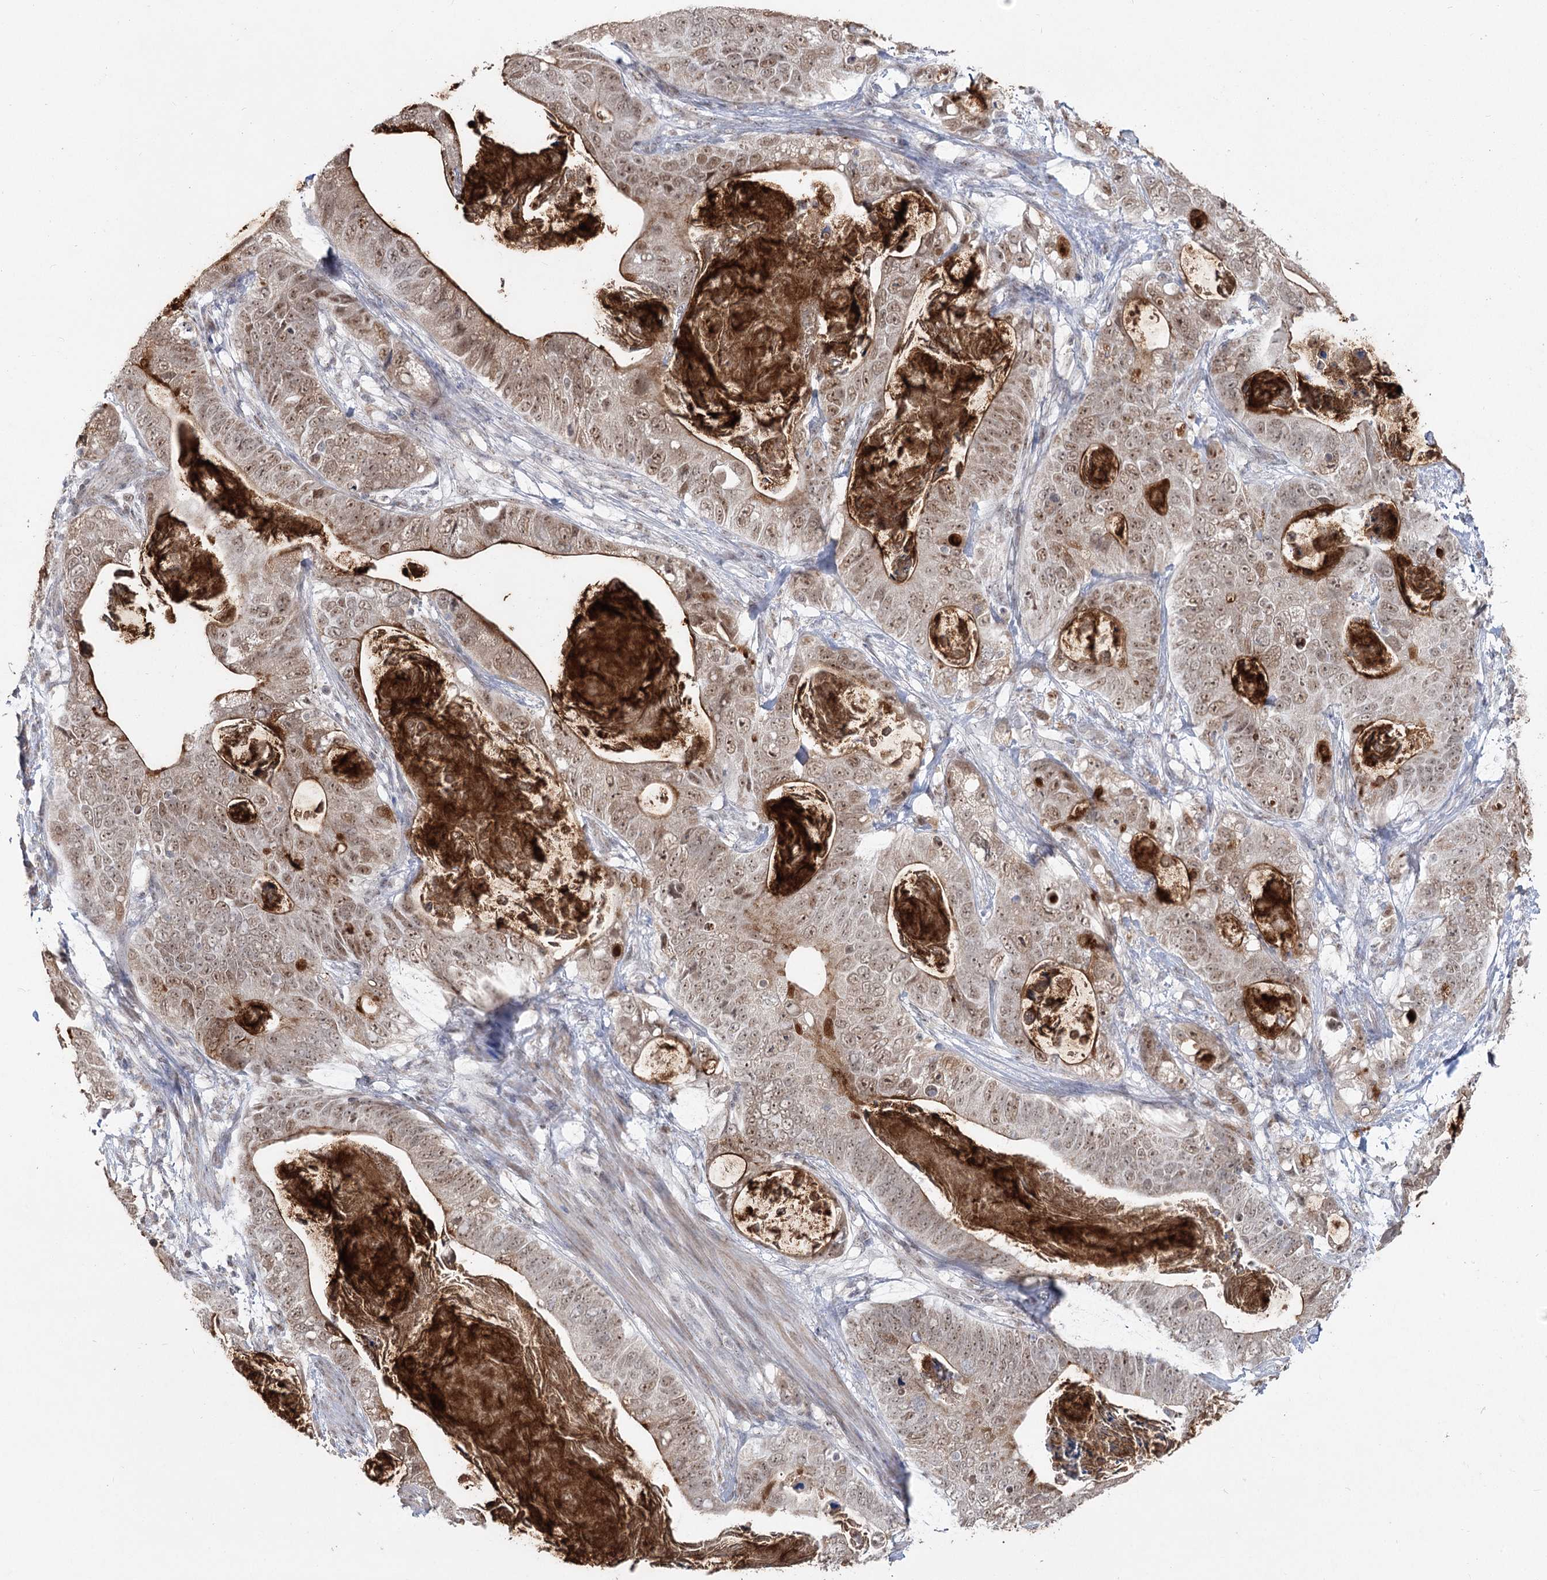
{"staining": {"intensity": "moderate", "quantity": ">75%", "location": "cytoplasmic/membranous,nuclear"}, "tissue": "stomach cancer", "cell_type": "Tumor cells", "image_type": "cancer", "snomed": [{"axis": "morphology", "description": "Normal tissue, NOS"}, {"axis": "morphology", "description": "Adenocarcinoma, NOS"}, {"axis": "topography", "description": "Stomach"}], "caption": "Stomach adenocarcinoma stained with DAB (3,3'-diaminobenzidine) immunohistochemistry (IHC) demonstrates medium levels of moderate cytoplasmic/membranous and nuclear expression in about >75% of tumor cells.", "gene": "RUFY4", "patient": {"sex": "female", "age": 89}}